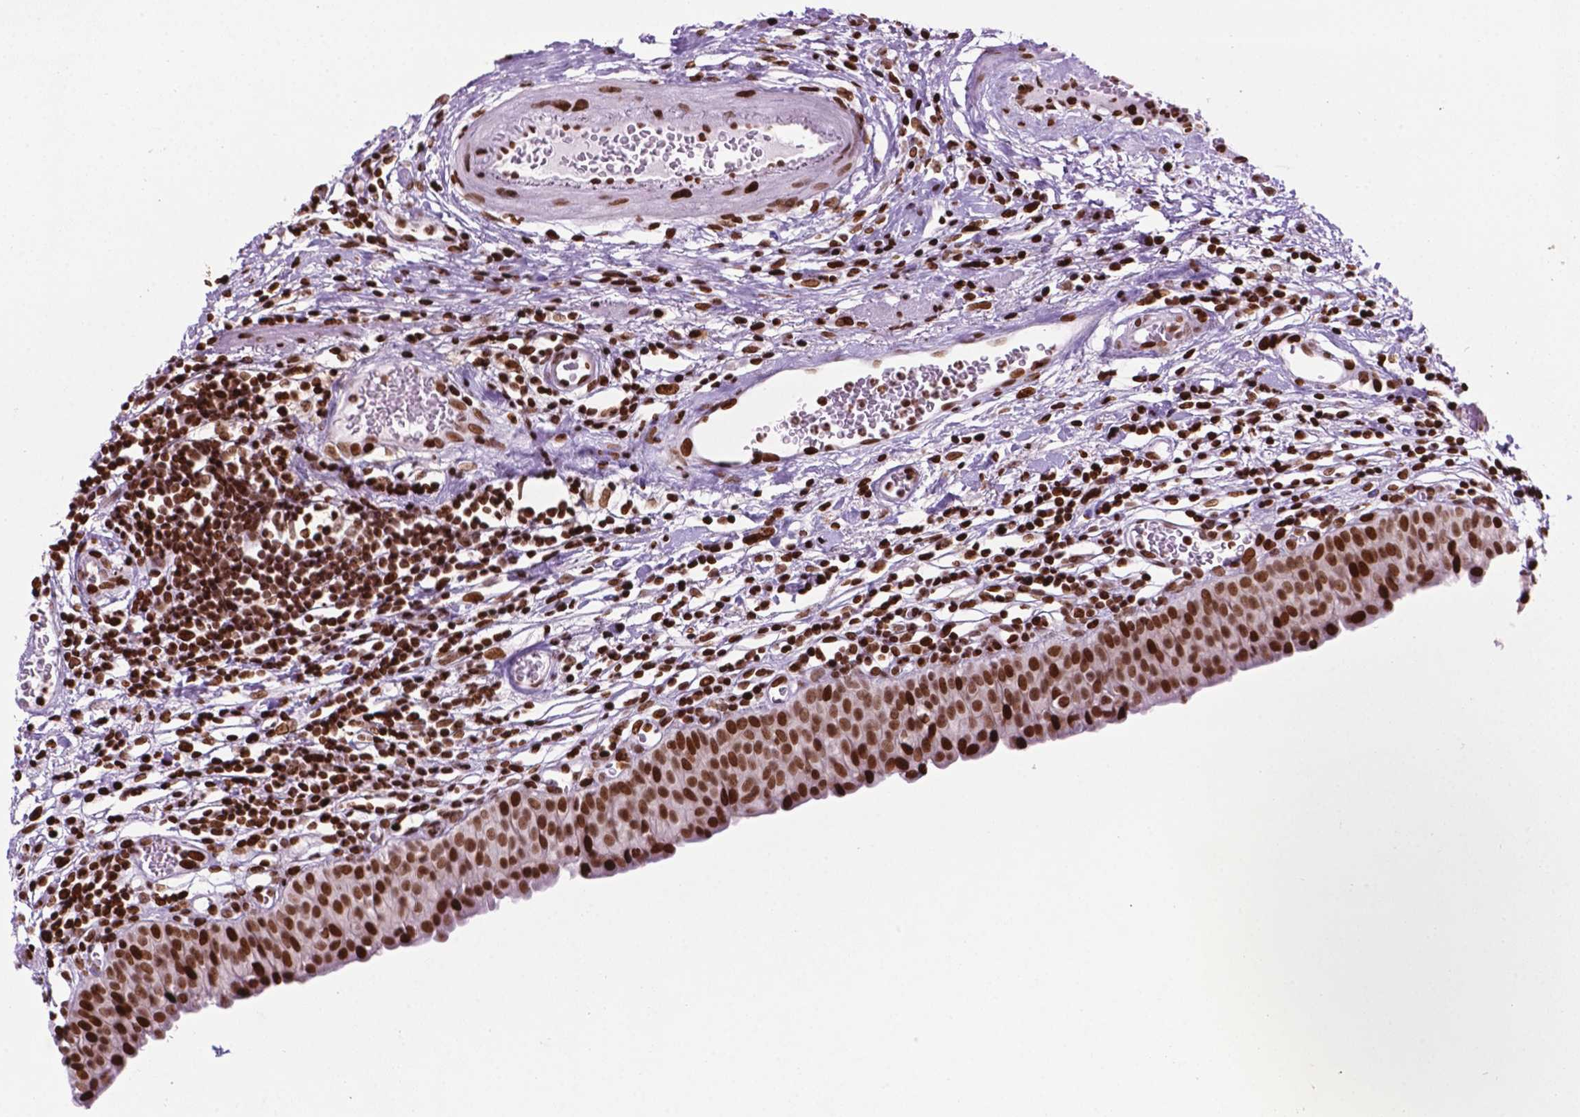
{"staining": {"intensity": "strong", "quantity": ">75%", "location": "nuclear"}, "tissue": "urinary bladder", "cell_type": "Urothelial cells", "image_type": "normal", "snomed": [{"axis": "morphology", "description": "Normal tissue, NOS"}, {"axis": "morphology", "description": "Inflammation, NOS"}, {"axis": "topography", "description": "Urinary bladder"}], "caption": "High-power microscopy captured an immunohistochemistry (IHC) photomicrograph of normal urinary bladder, revealing strong nuclear staining in about >75% of urothelial cells. (brown staining indicates protein expression, while blue staining denotes nuclei).", "gene": "TMEM250", "patient": {"sex": "male", "age": 57}}